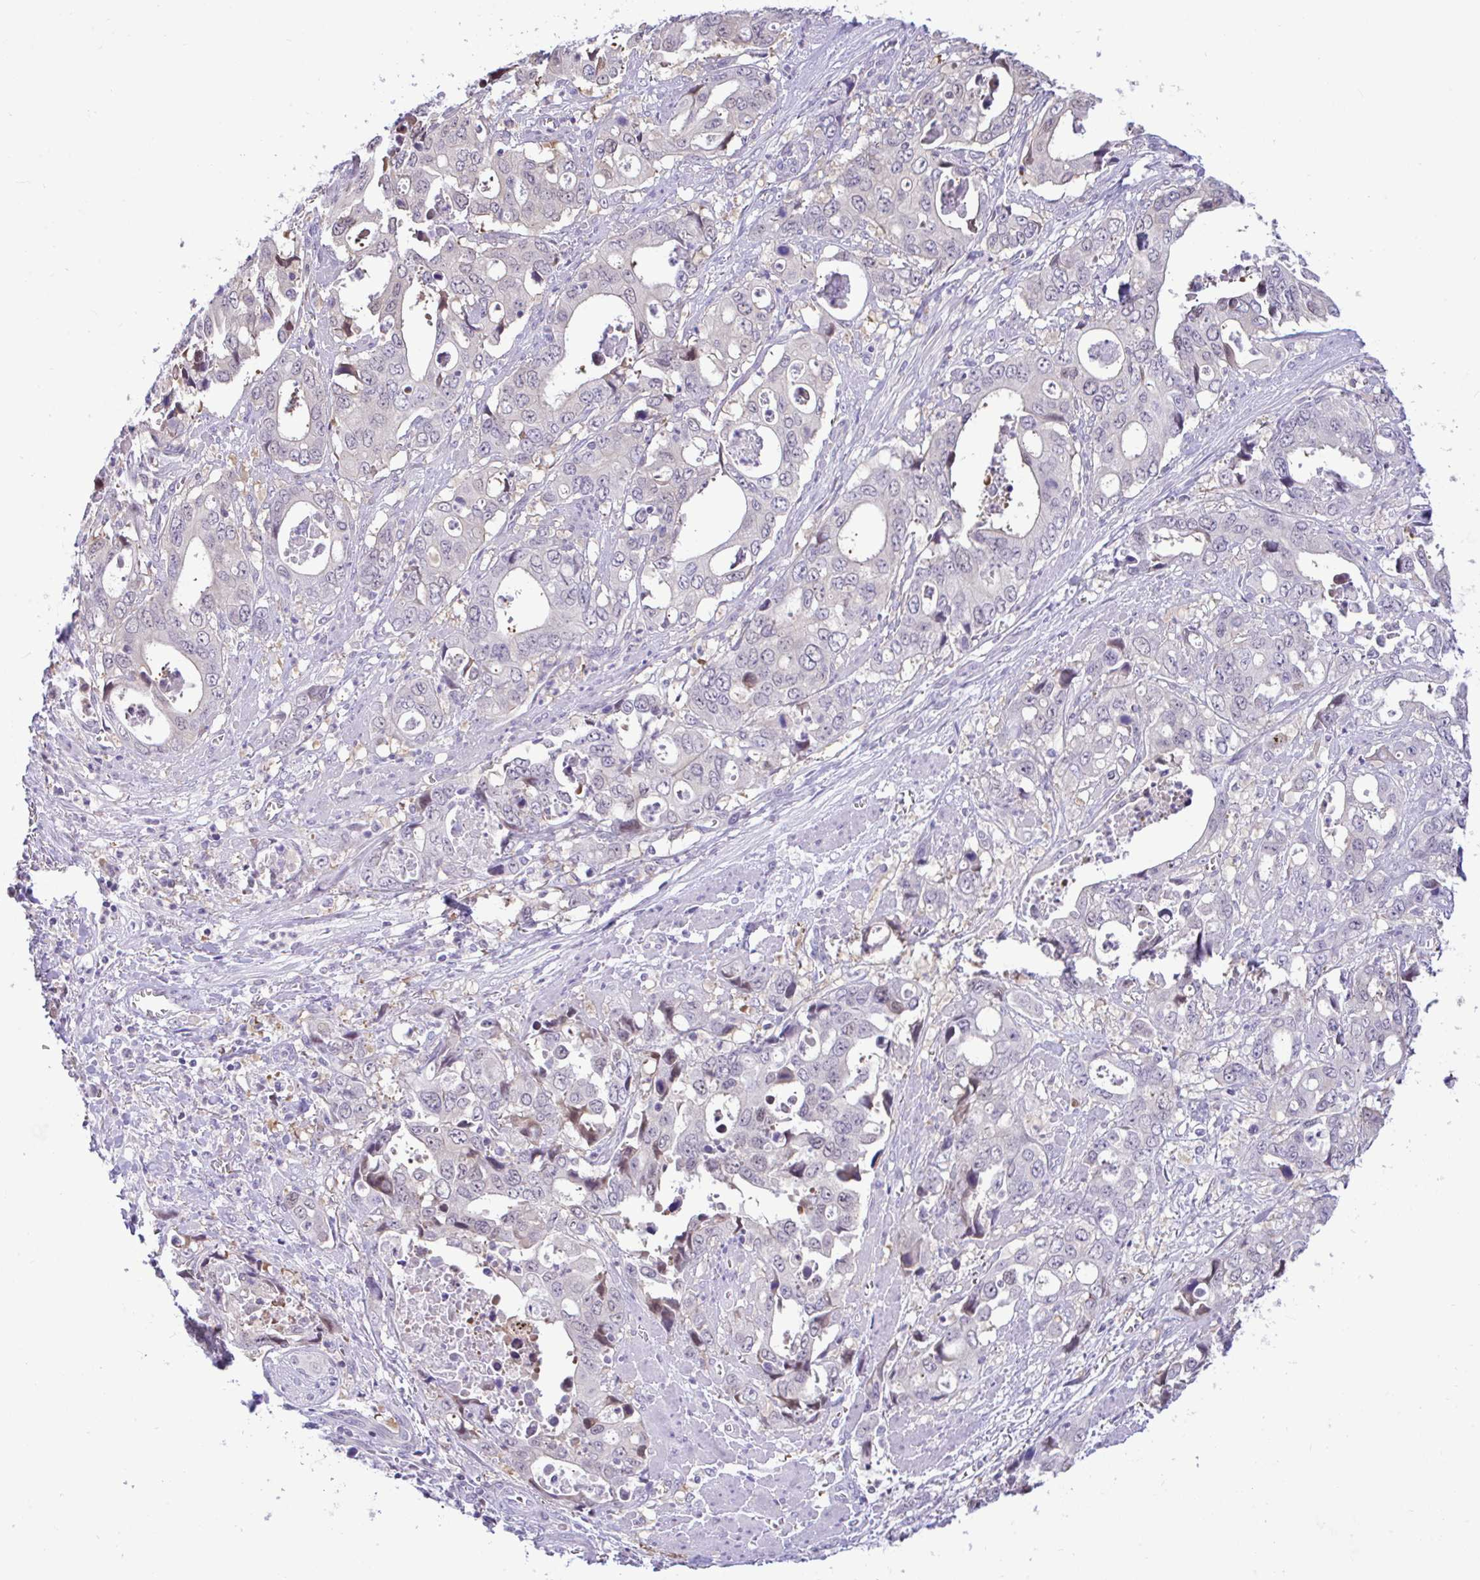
{"staining": {"intensity": "weak", "quantity": "<25%", "location": "nuclear"}, "tissue": "stomach cancer", "cell_type": "Tumor cells", "image_type": "cancer", "snomed": [{"axis": "morphology", "description": "Adenocarcinoma, NOS"}, {"axis": "topography", "description": "Stomach, upper"}], "caption": "Immunohistochemical staining of human stomach cancer displays no significant positivity in tumor cells.", "gene": "ZNF485", "patient": {"sex": "male", "age": 74}}